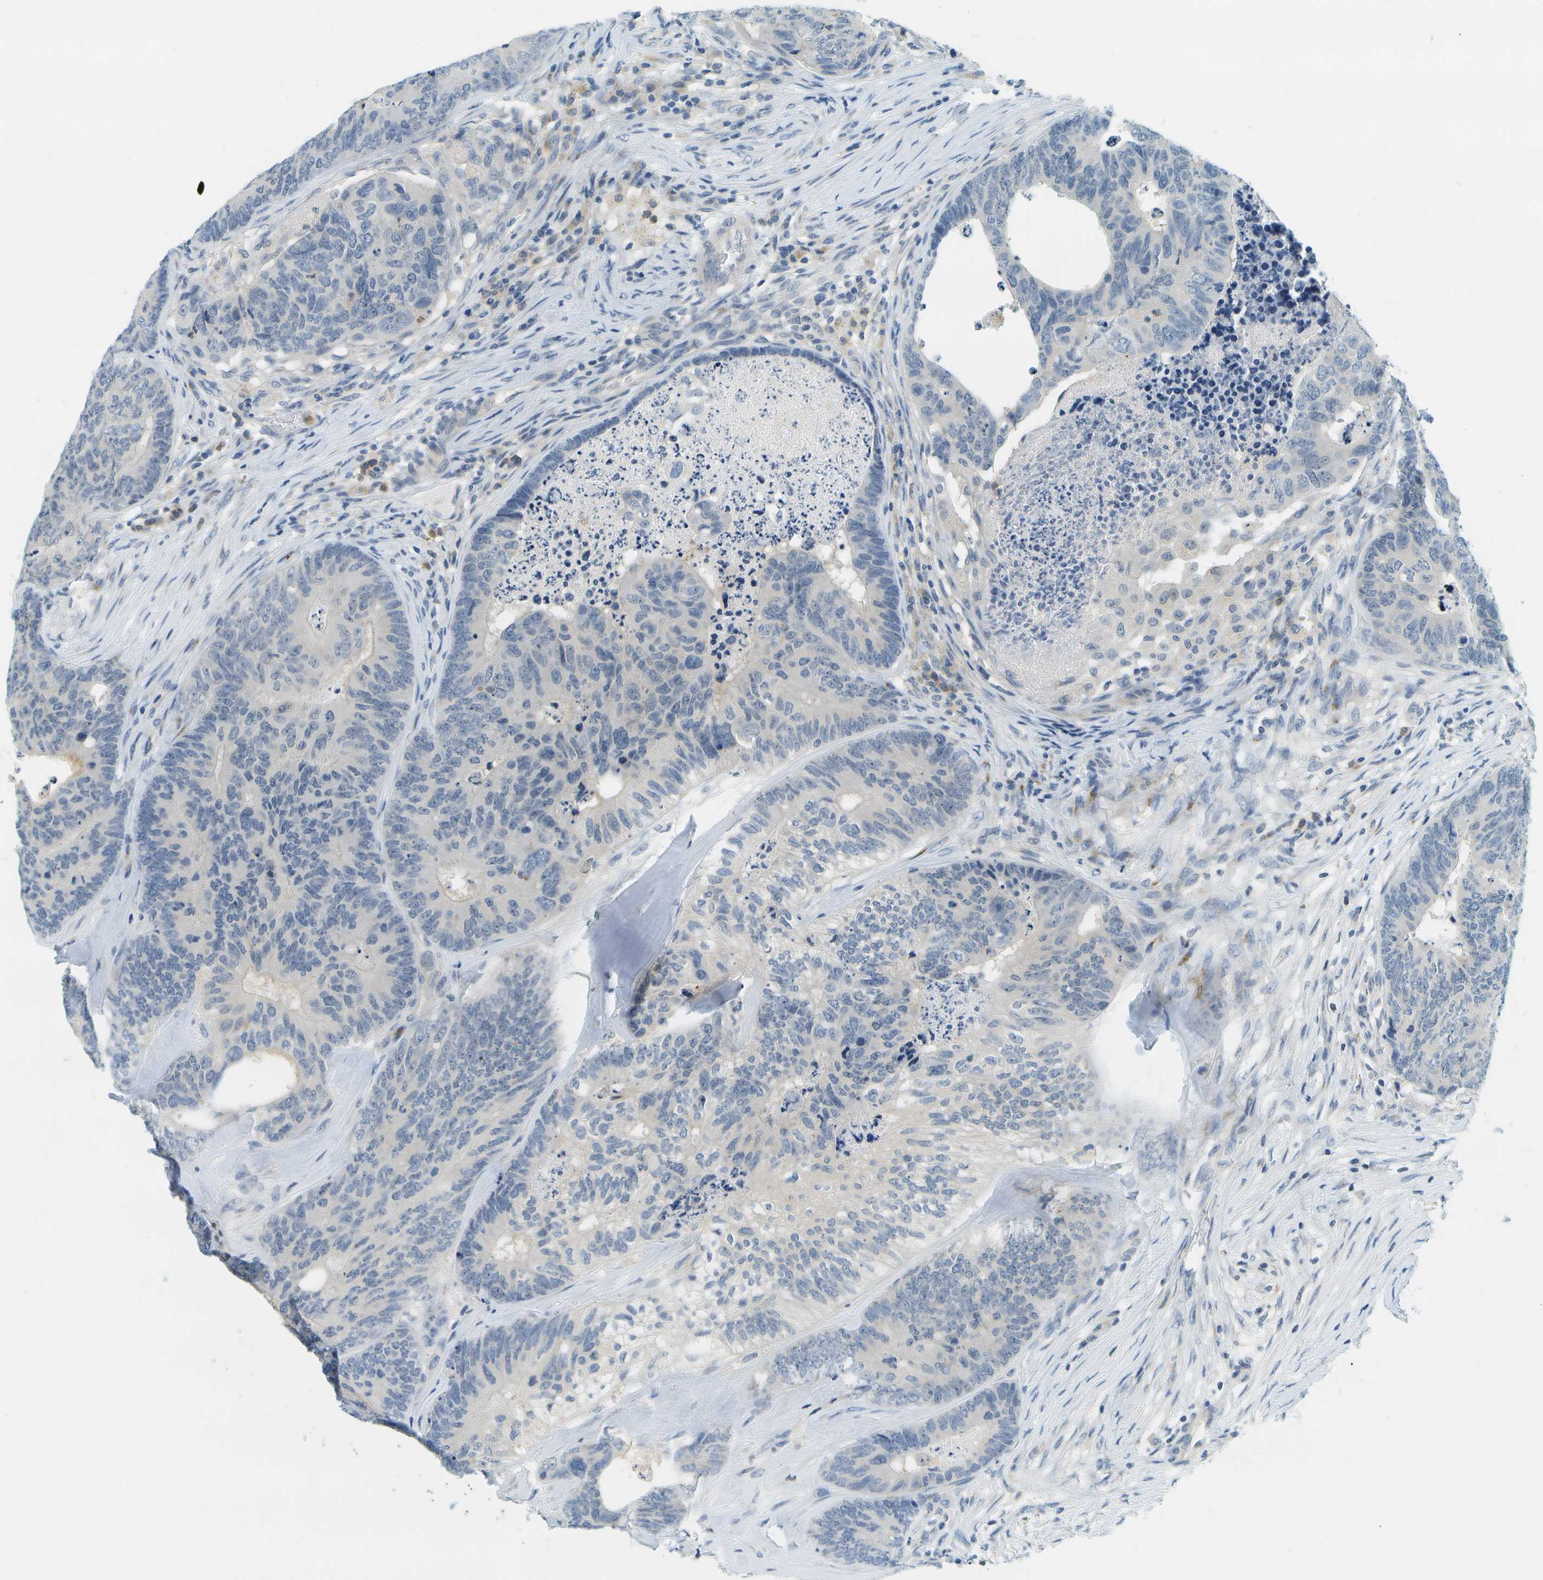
{"staining": {"intensity": "negative", "quantity": "none", "location": "none"}, "tissue": "colorectal cancer", "cell_type": "Tumor cells", "image_type": "cancer", "snomed": [{"axis": "morphology", "description": "Adenocarcinoma, NOS"}, {"axis": "topography", "description": "Colon"}], "caption": "Tumor cells show no significant expression in colorectal cancer.", "gene": "RASGRP2", "patient": {"sex": "female", "age": 67}}